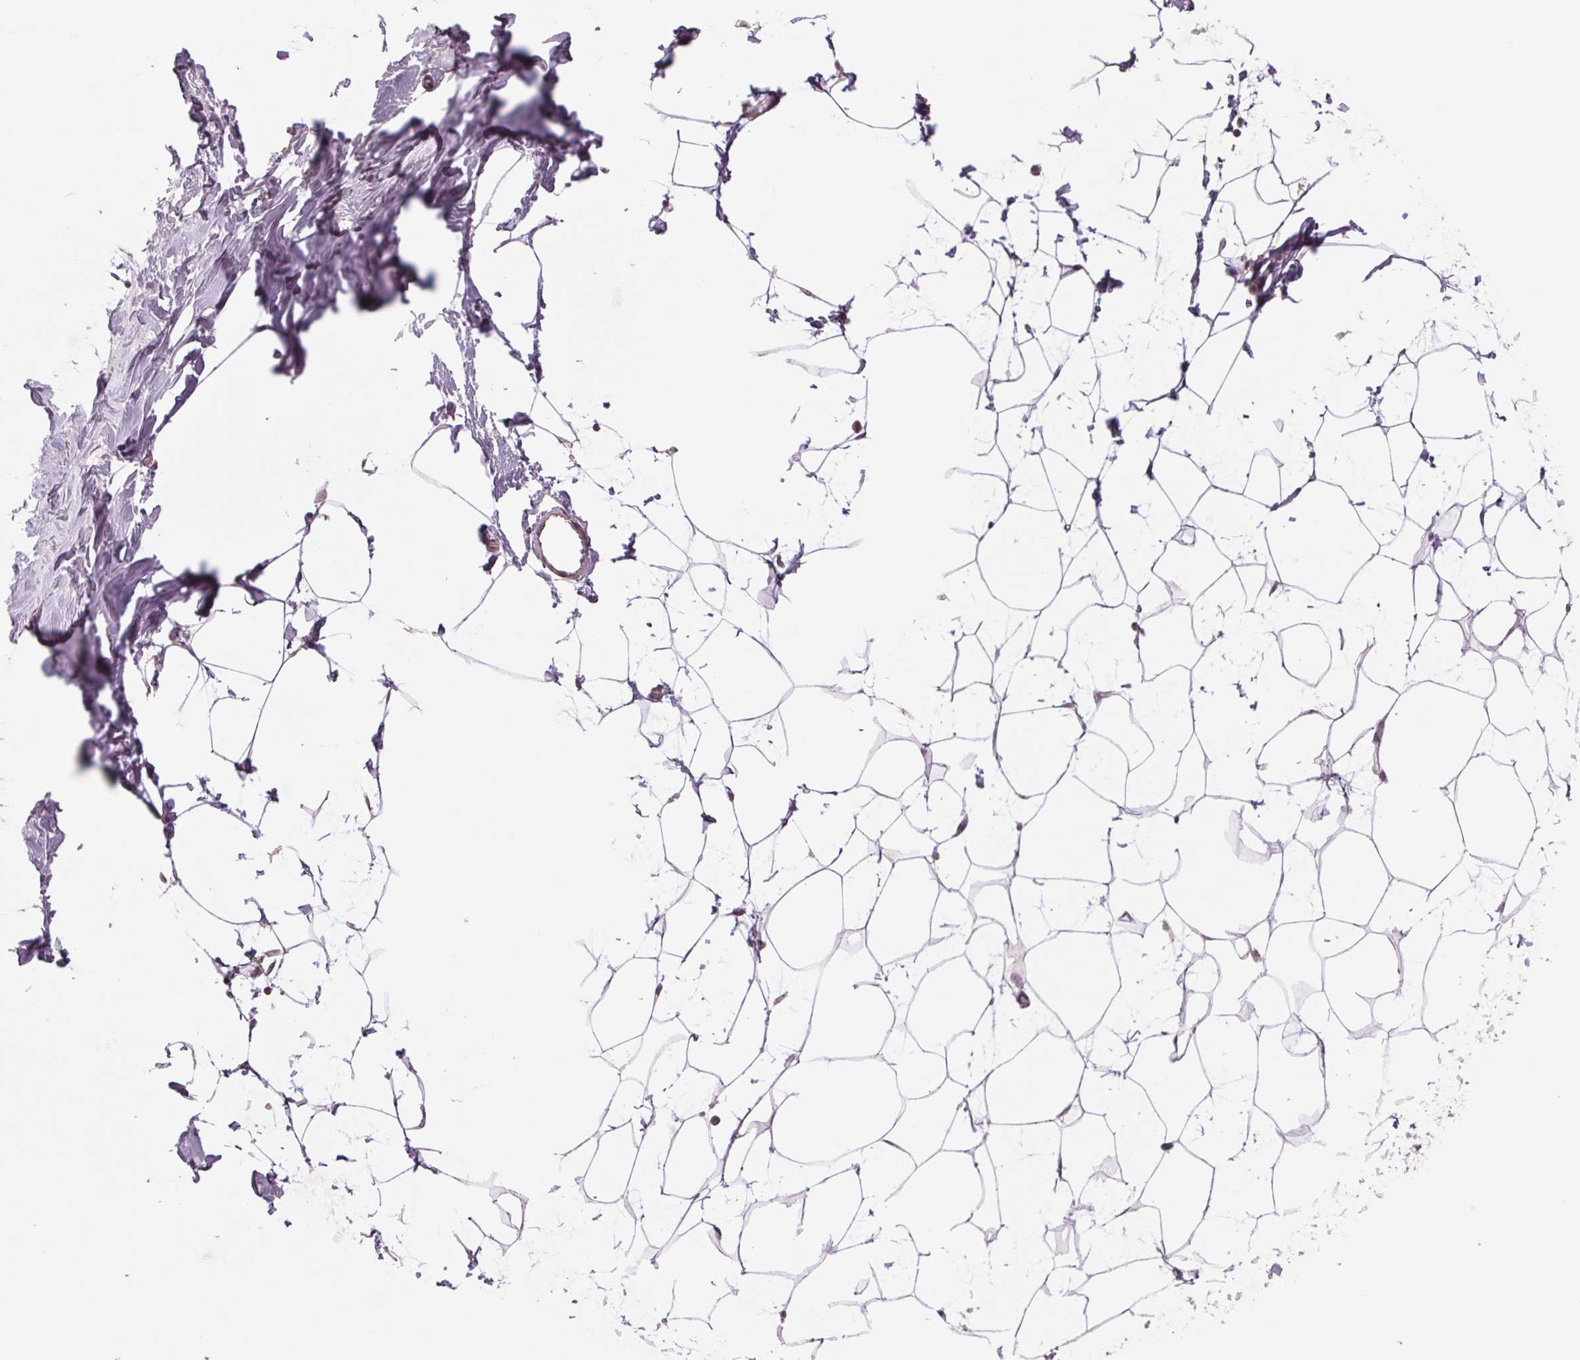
{"staining": {"intensity": "negative", "quantity": "none", "location": "none"}, "tissue": "breast", "cell_type": "Adipocytes", "image_type": "normal", "snomed": [{"axis": "morphology", "description": "Normal tissue, NOS"}, {"axis": "topography", "description": "Breast"}], "caption": "Immunohistochemistry image of benign breast: human breast stained with DAB (3,3'-diaminobenzidine) shows no significant protein positivity in adipocytes.", "gene": "PPIAL4A", "patient": {"sex": "female", "age": 27}}